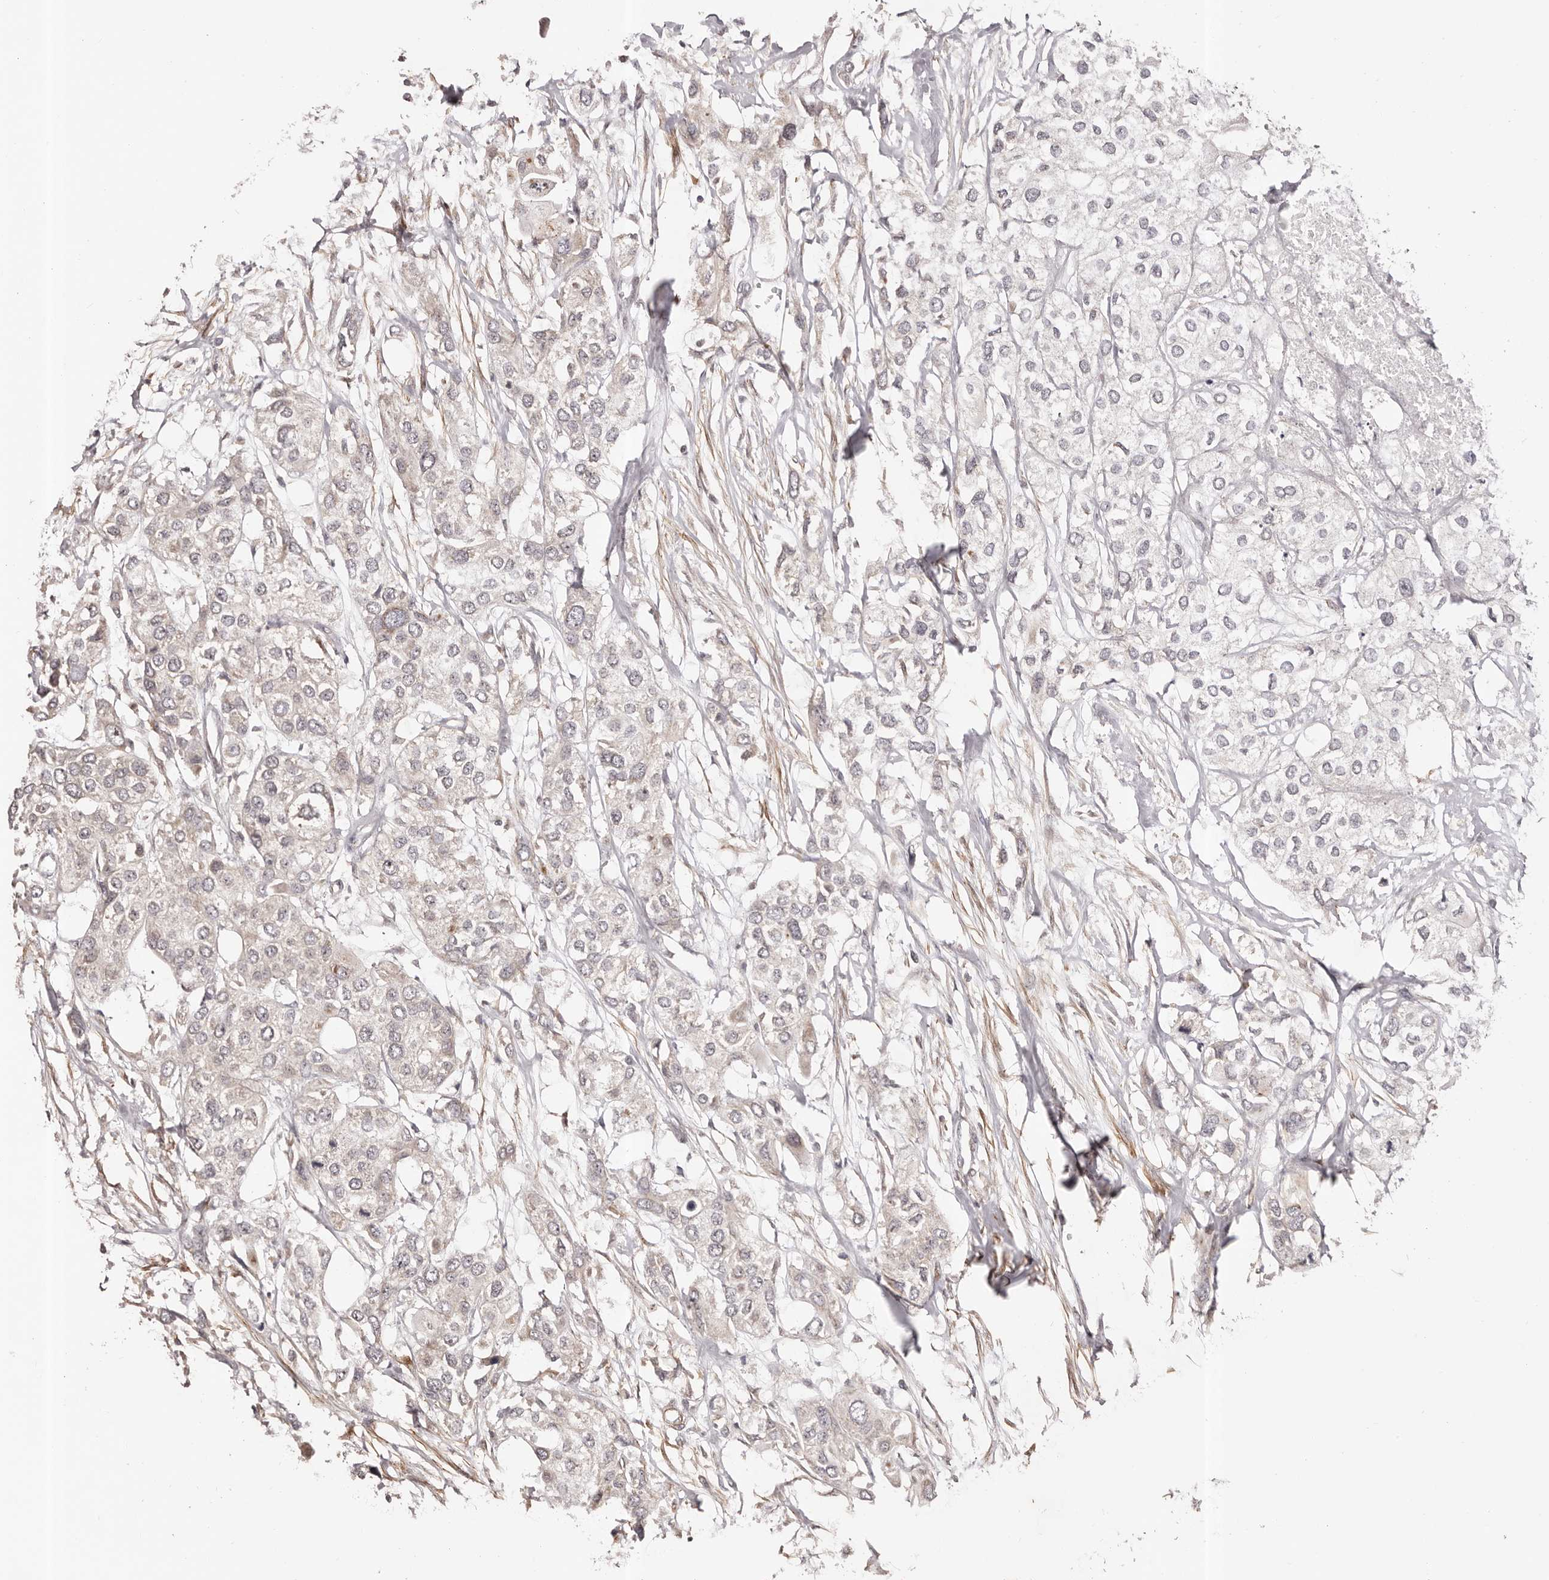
{"staining": {"intensity": "negative", "quantity": "none", "location": "none"}, "tissue": "urothelial cancer", "cell_type": "Tumor cells", "image_type": "cancer", "snomed": [{"axis": "morphology", "description": "Urothelial carcinoma, High grade"}, {"axis": "topography", "description": "Urinary bladder"}], "caption": "DAB immunohistochemical staining of human urothelial carcinoma (high-grade) reveals no significant positivity in tumor cells. (Brightfield microscopy of DAB (3,3'-diaminobenzidine) immunohistochemistry at high magnification).", "gene": "MICAL2", "patient": {"sex": "male", "age": 64}}